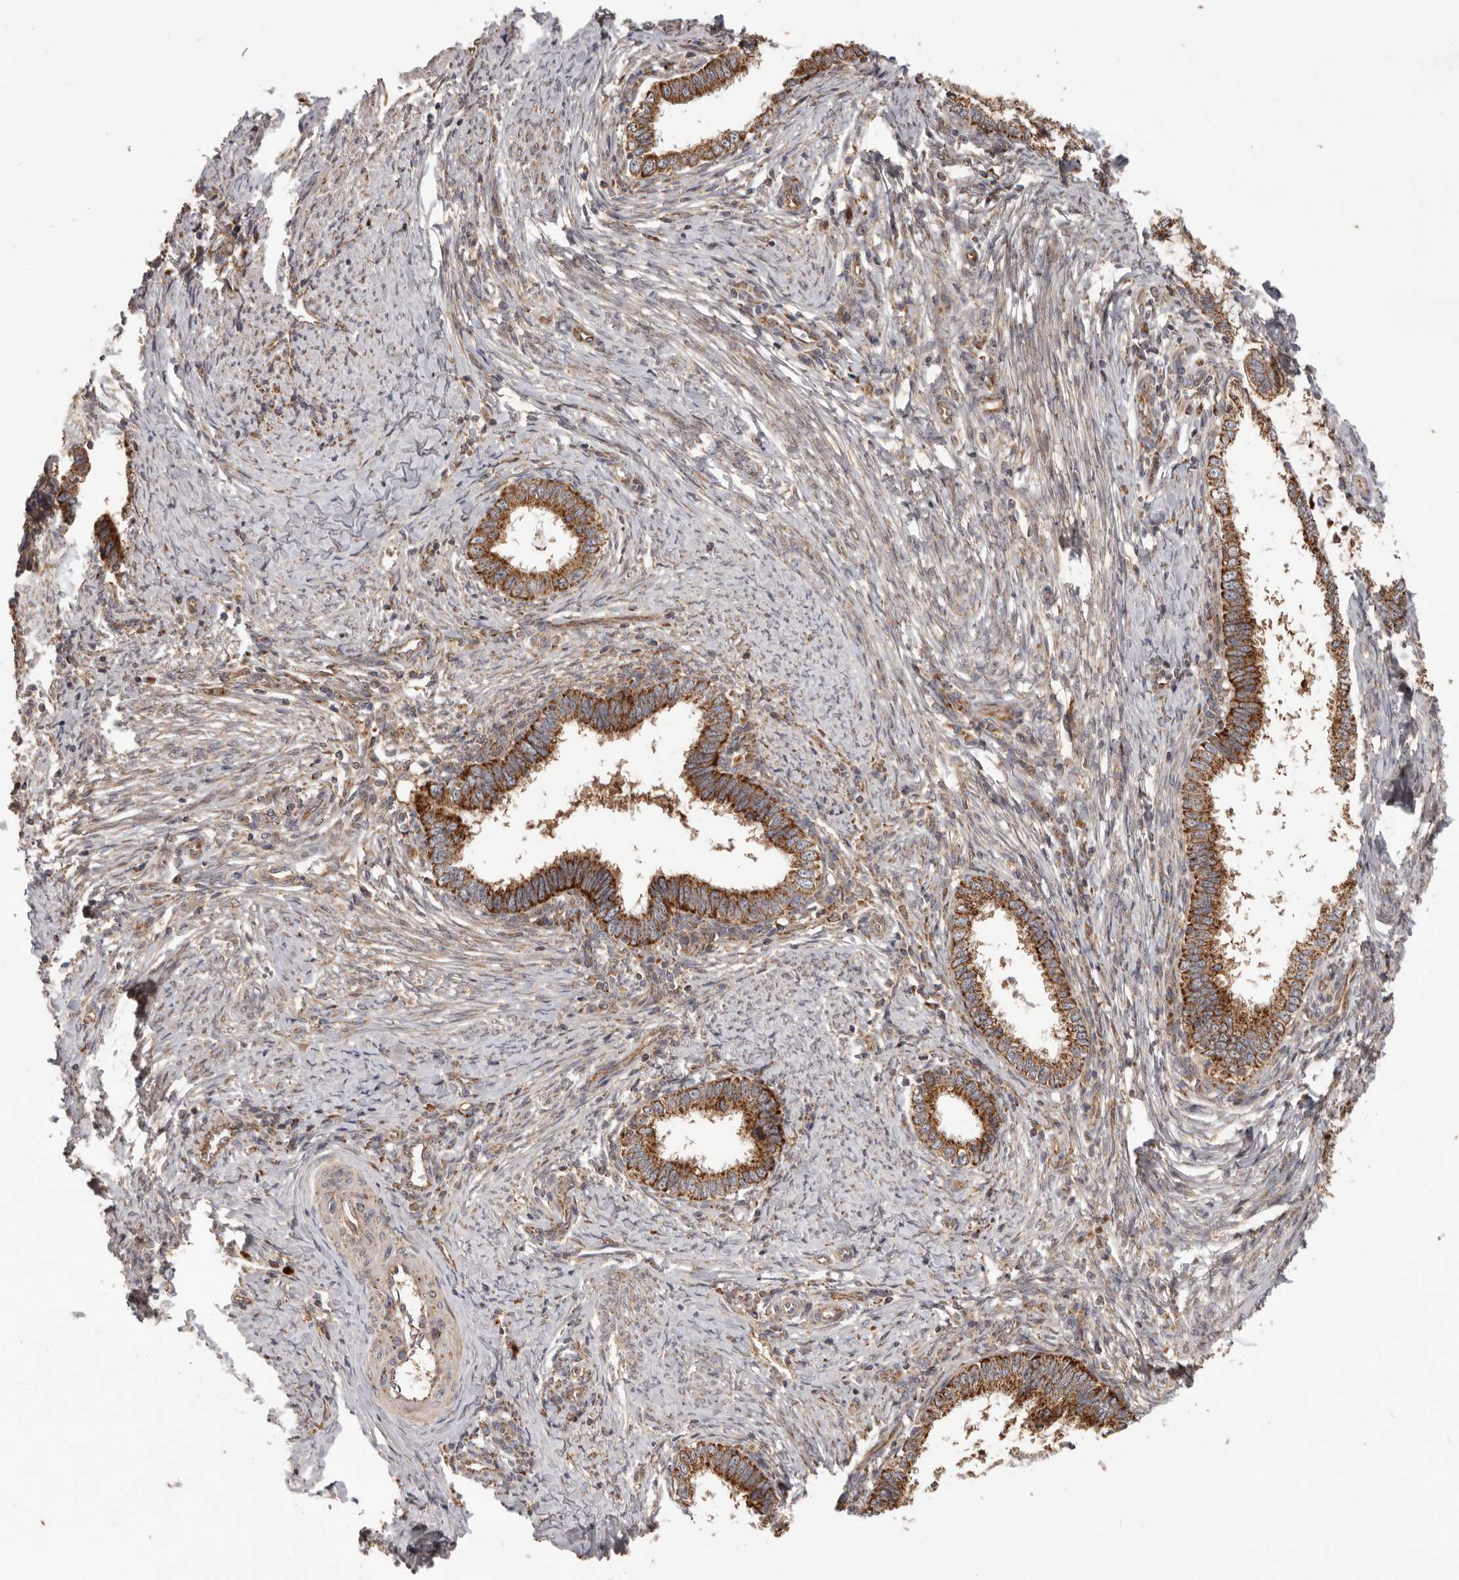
{"staining": {"intensity": "strong", "quantity": ">75%", "location": "cytoplasmic/membranous"}, "tissue": "cervical cancer", "cell_type": "Tumor cells", "image_type": "cancer", "snomed": [{"axis": "morphology", "description": "Adenocarcinoma, NOS"}, {"axis": "topography", "description": "Cervix"}], "caption": "Cervical cancer (adenocarcinoma) stained with a protein marker exhibits strong staining in tumor cells.", "gene": "MRPS10", "patient": {"sex": "female", "age": 36}}